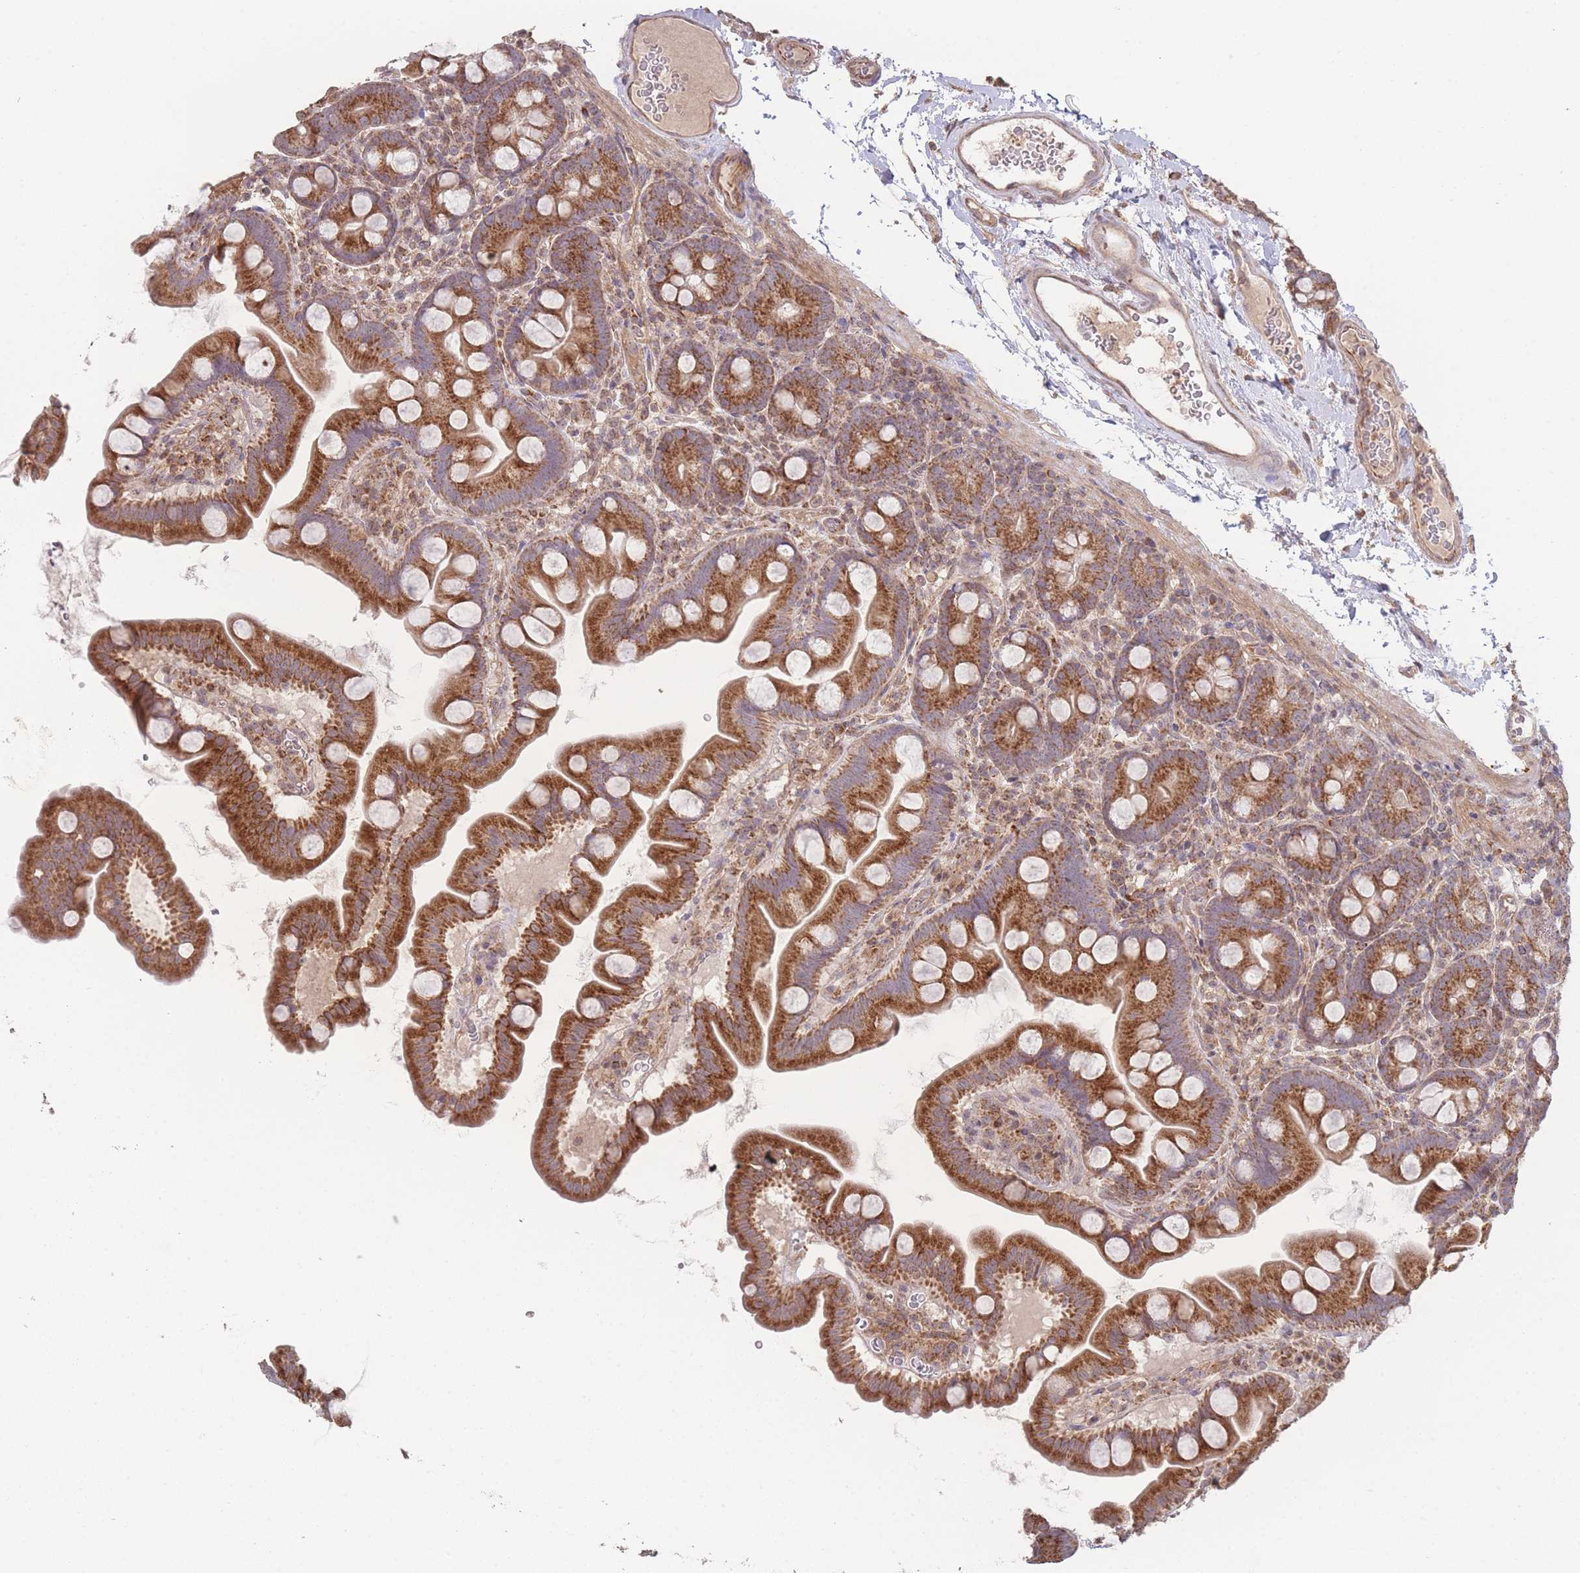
{"staining": {"intensity": "strong", "quantity": ">75%", "location": "cytoplasmic/membranous"}, "tissue": "small intestine", "cell_type": "Glandular cells", "image_type": "normal", "snomed": [{"axis": "morphology", "description": "Normal tissue, NOS"}, {"axis": "topography", "description": "Small intestine"}], "caption": "This histopathology image shows IHC staining of unremarkable human small intestine, with high strong cytoplasmic/membranous expression in approximately >75% of glandular cells.", "gene": "PXMP4", "patient": {"sex": "female", "age": 68}}